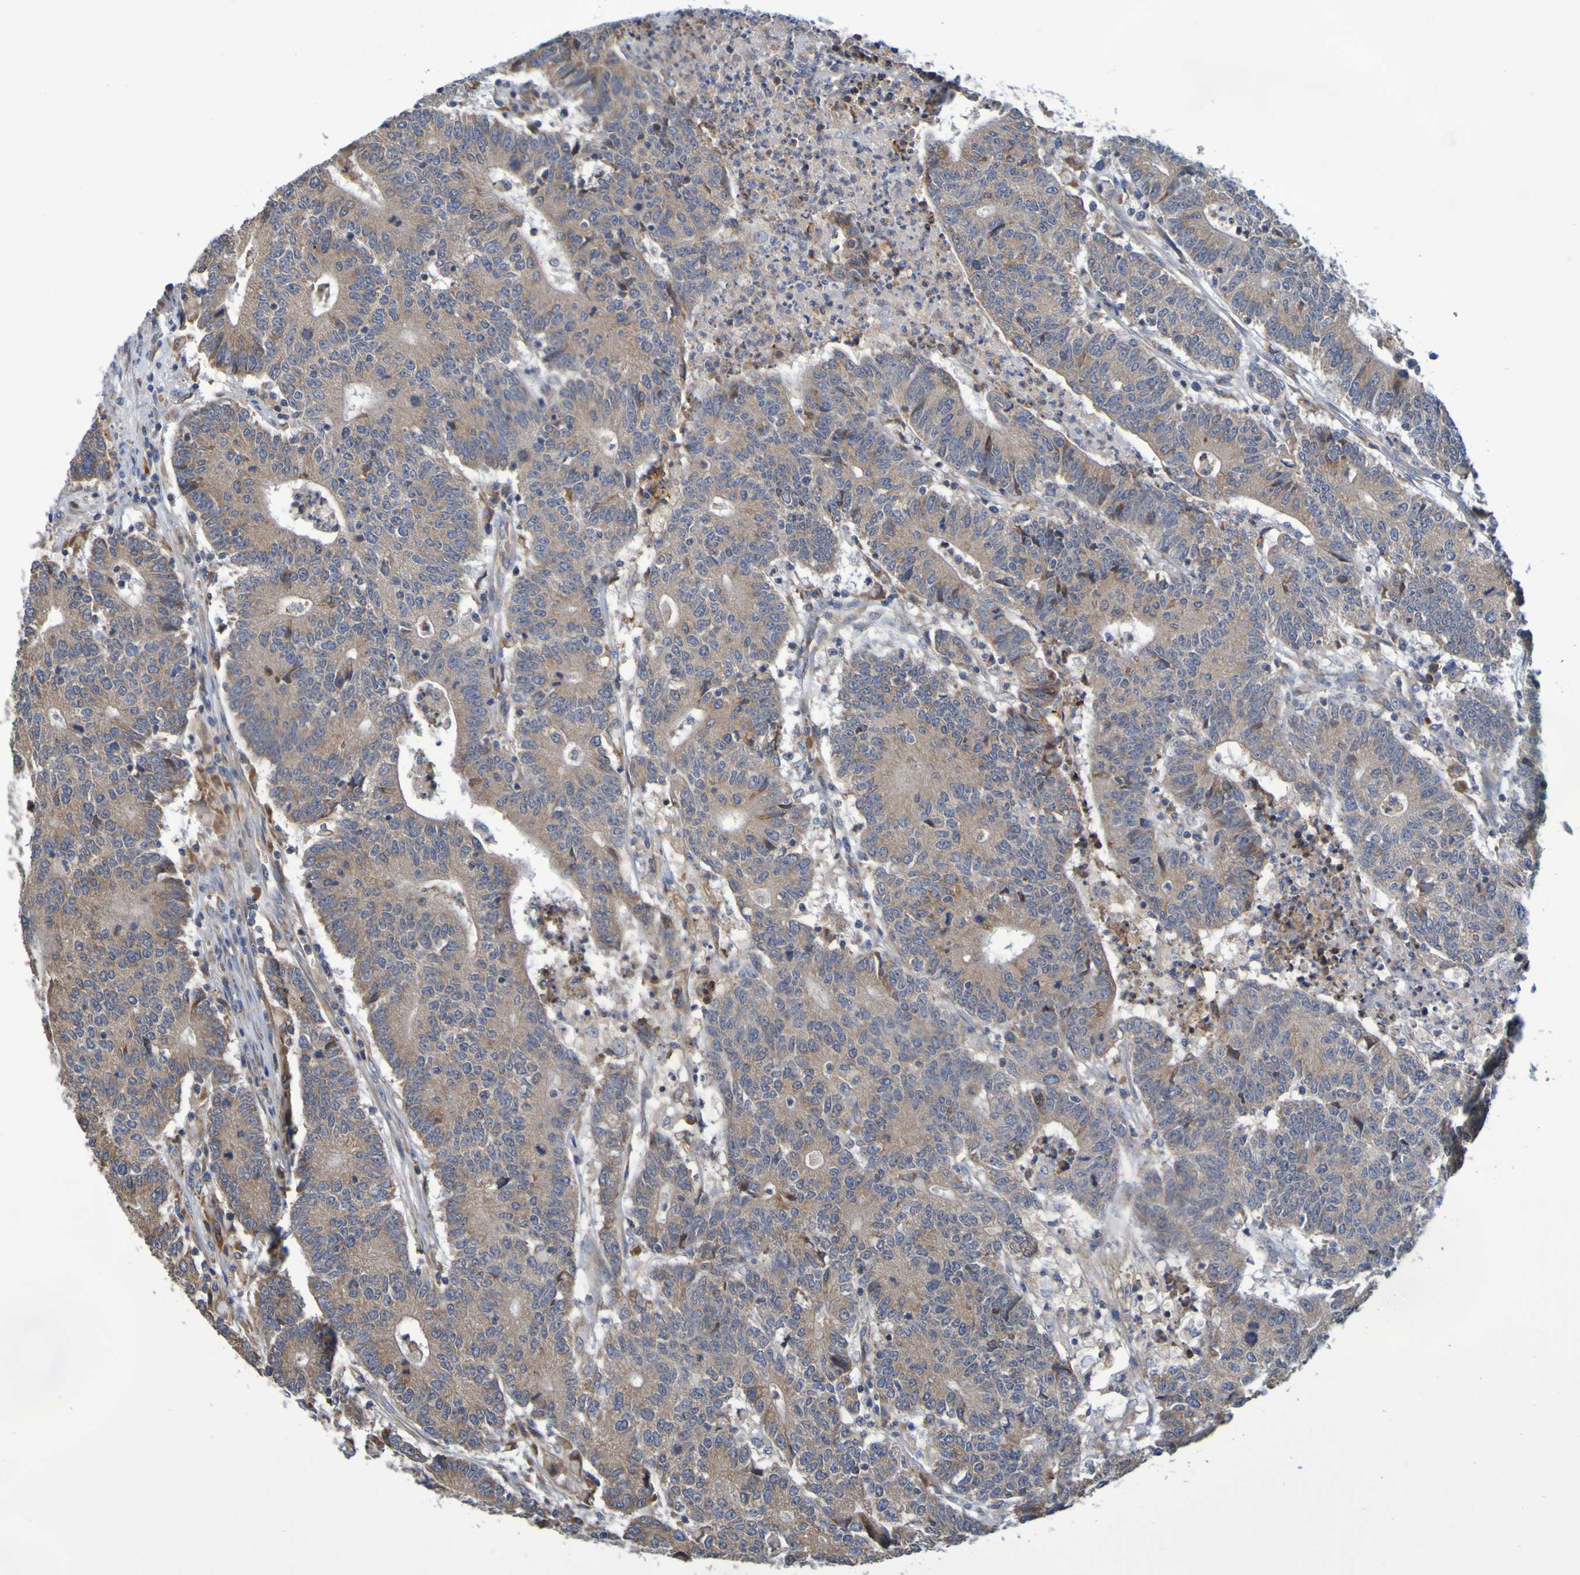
{"staining": {"intensity": "weak", "quantity": ">75%", "location": "cytoplasmic/membranous"}, "tissue": "colorectal cancer", "cell_type": "Tumor cells", "image_type": "cancer", "snomed": [{"axis": "morphology", "description": "Normal tissue, NOS"}, {"axis": "morphology", "description": "Adenocarcinoma, NOS"}, {"axis": "topography", "description": "Colon"}], "caption": "Colorectal cancer stained for a protein (brown) shows weak cytoplasmic/membranous positive positivity in approximately >75% of tumor cells.", "gene": "CLDN18", "patient": {"sex": "female", "age": 75}}